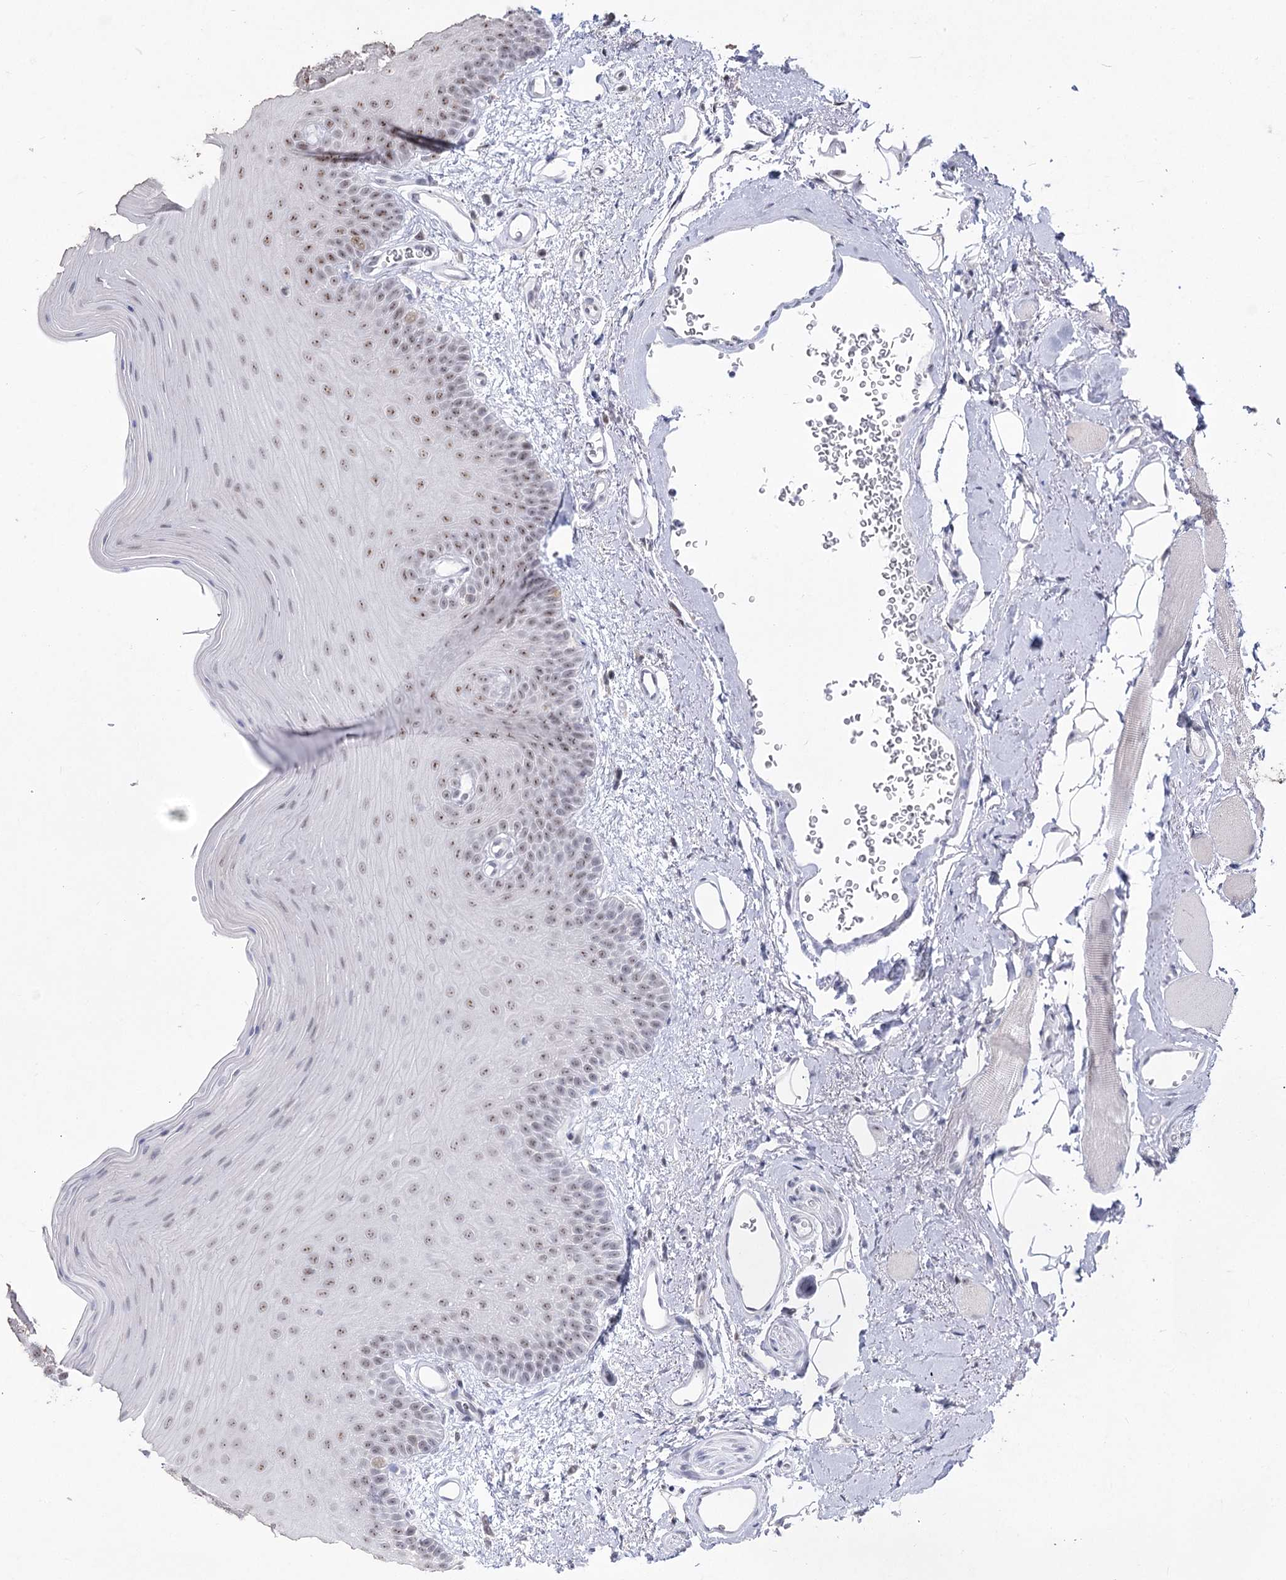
{"staining": {"intensity": "moderate", "quantity": "25%-75%", "location": "nuclear"}, "tissue": "oral mucosa", "cell_type": "Squamous epithelial cells", "image_type": "normal", "snomed": [{"axis": "morphology", "description": "Normal tissue, NOS"}, {"axis": "topography", "description": "Oral tissue"}], "caption": "A medium amount of moderate nuclear positivity is appreciated in about 25%-75% of squamous epithelial cells in normal oral mucosa.", "gene": "DDX50", "patient": {"sex": "male", "age": 68}}